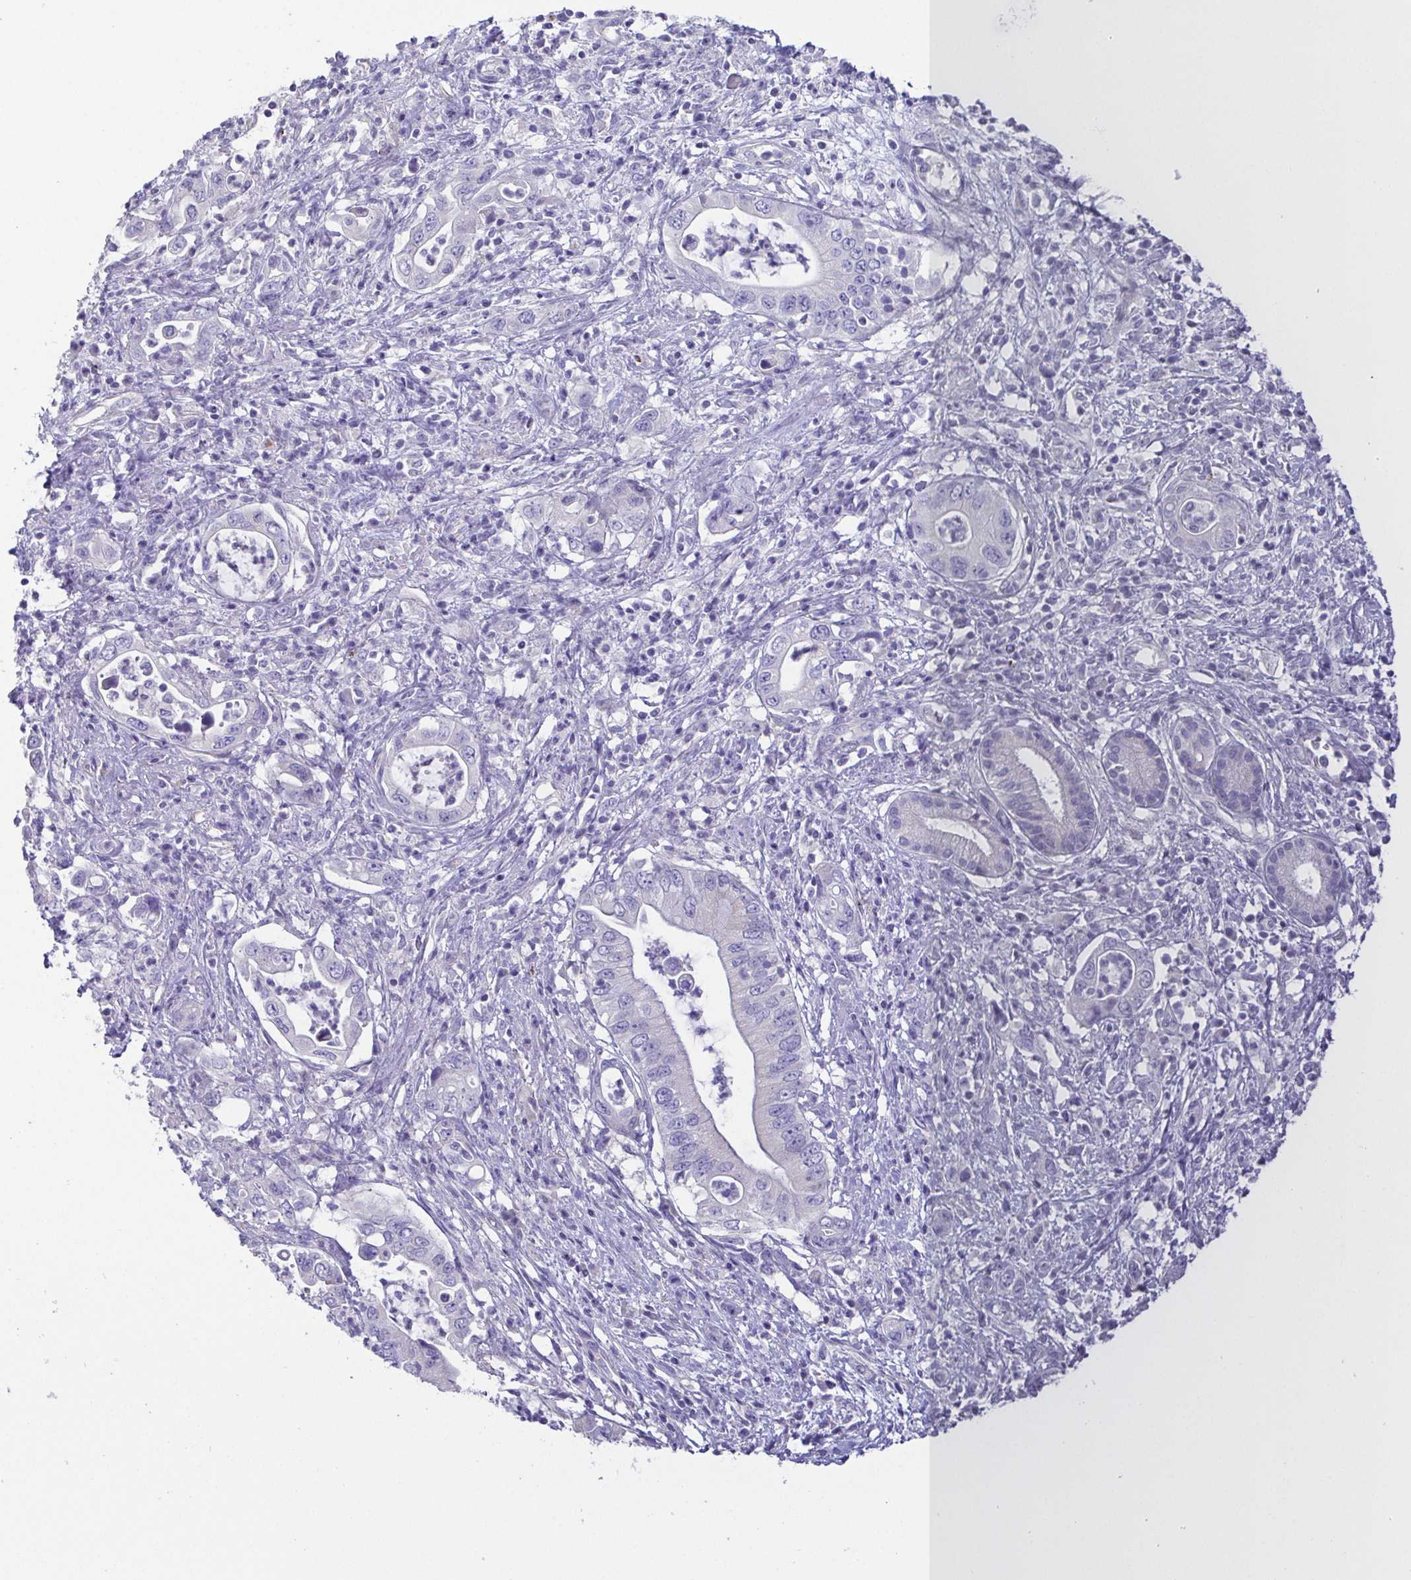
{"staining": {"intensity": "negative", "quantity": "none", "location": "none"}, "tissue": "pancreatic cancer", "cell_type": "Tumor cells", "image_type": "cancer", "snomed": [{"axis": "morphology", "description": "Adenocarcinoma, NOS"}, {"axis": "topography", "description": "Pancreas"}], "caption": "DAB immunohistochemical staining of adenocarcinoma (pancreatic) demonstrates no significant expression in tumor cells.", "gene": "PKDREJ", "patient": {"sex": "female", "age": 72}}